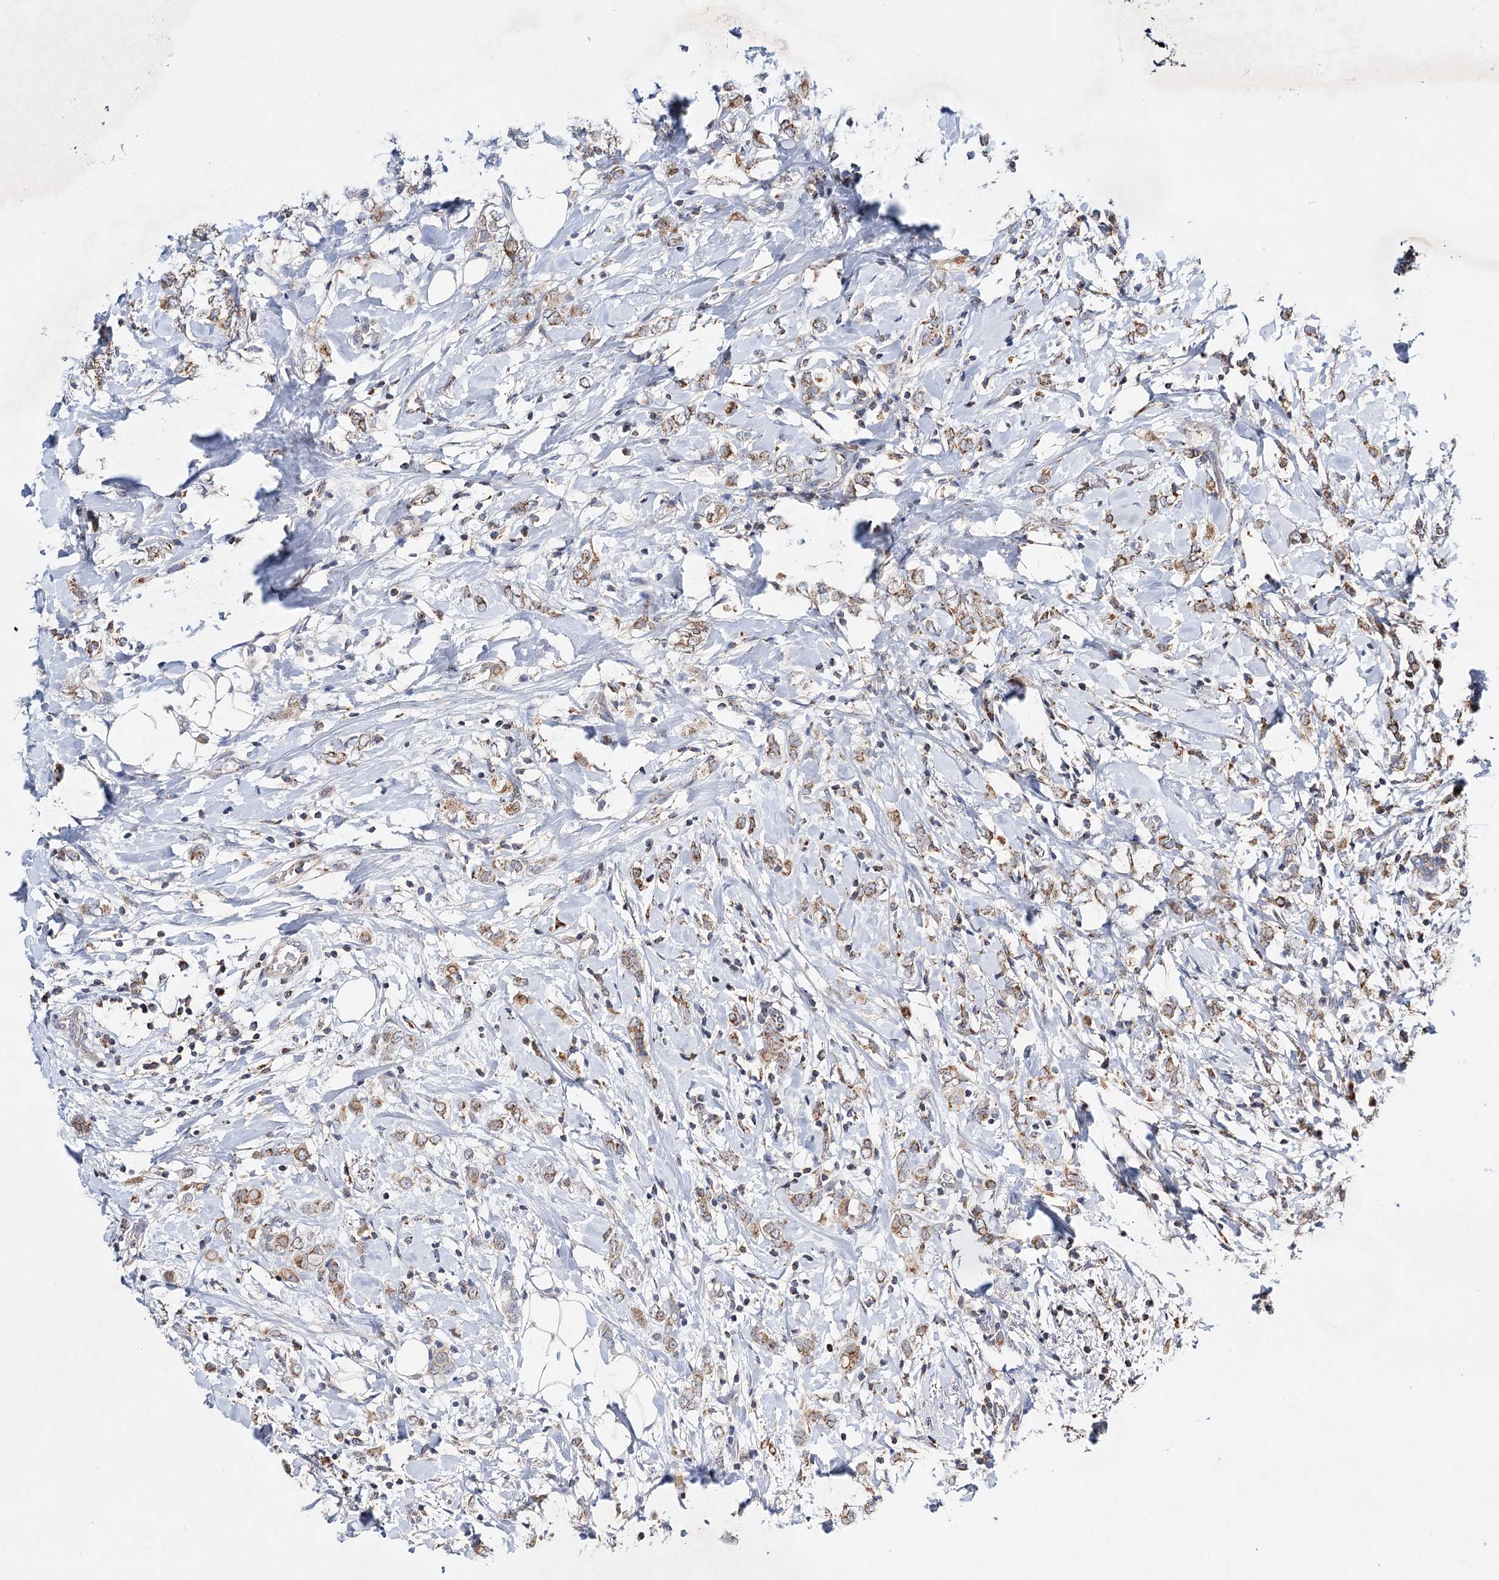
{"staining": {"intensity": "moderate", "quantity": ">75%", "location": "cytoplasmic/membranous"}, "tissue": "breast cancer", "cell_type": "Tumor cells", "image_type": "cancer", "snomed": [{"axis": "morphology", "description": "Normal tissue, NOS"}, {"axis": "morphology", "description": "Lobular carcinoma"}, {"axis": "topography", "description": "Breast"}], "caption": "IHC (DAB) staining of breast cancer reveals moderate cytoplasmic/membranous protein staining in approximately >75% of tumor cells.", "gene": "CFAP46", "patient": {"sex": "female", "age": 47}}